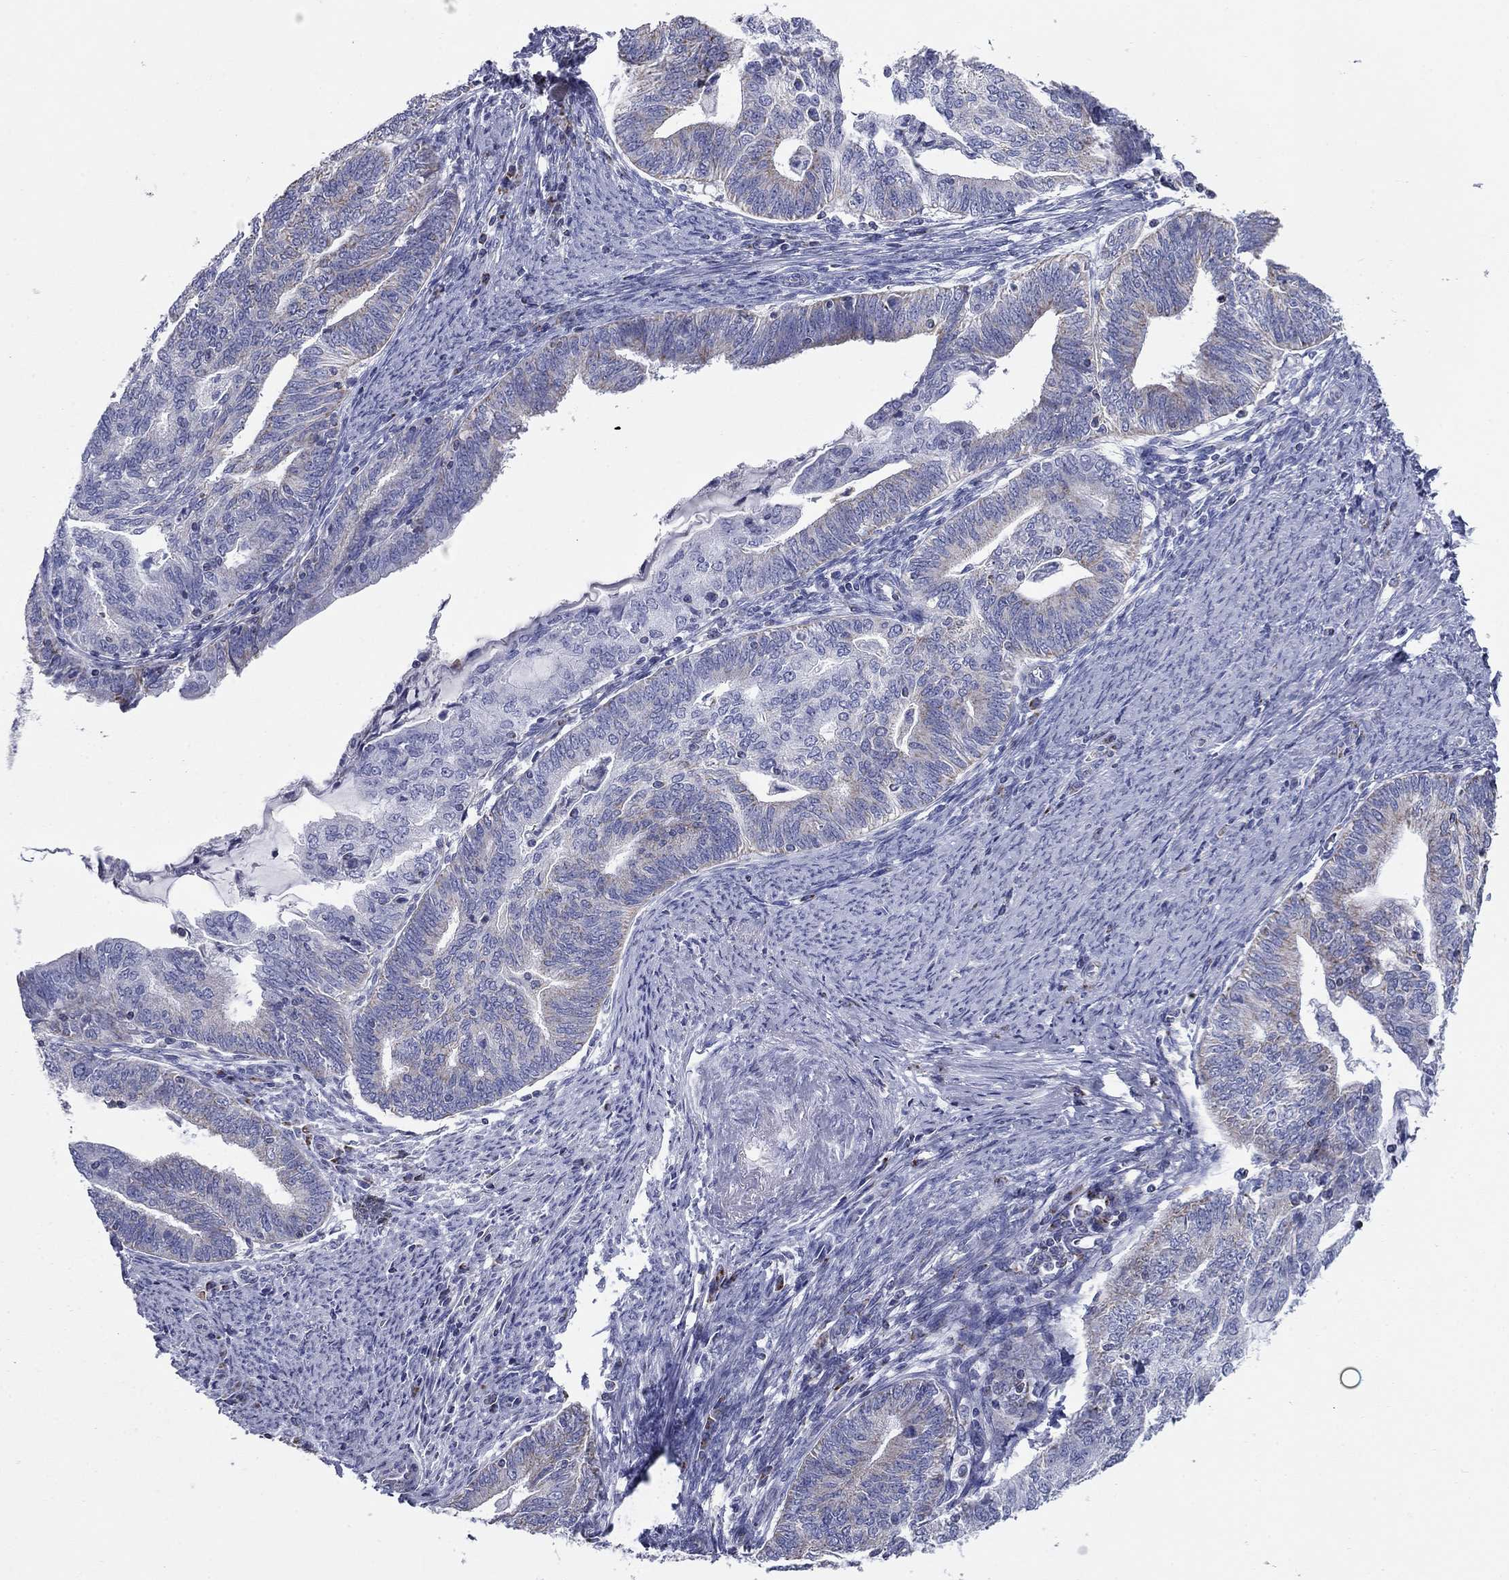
{"staining": {"intensity": "weak", "quantity": "25%-75%", "location": "cytoplasmic/membranous"}, "tissue": "endometrial cancer", "cell_type": "Tumor cells", "image_type": "cancer", "snomed": [{"axis": "morphology", "description": "Adenocarcinoma, NOS"}, {"axis": "topography", "description": "Endometrium"}], "caption": "Immunohistochemical staining of endometrial adenocarcinoma demonstrates low levels of weak cytoplasmic/membranous protein positivity in about 25%-75% of tumor cells.", "gene": "NDUFA4L2", "patient": {"sex": "female", "age": 82}}